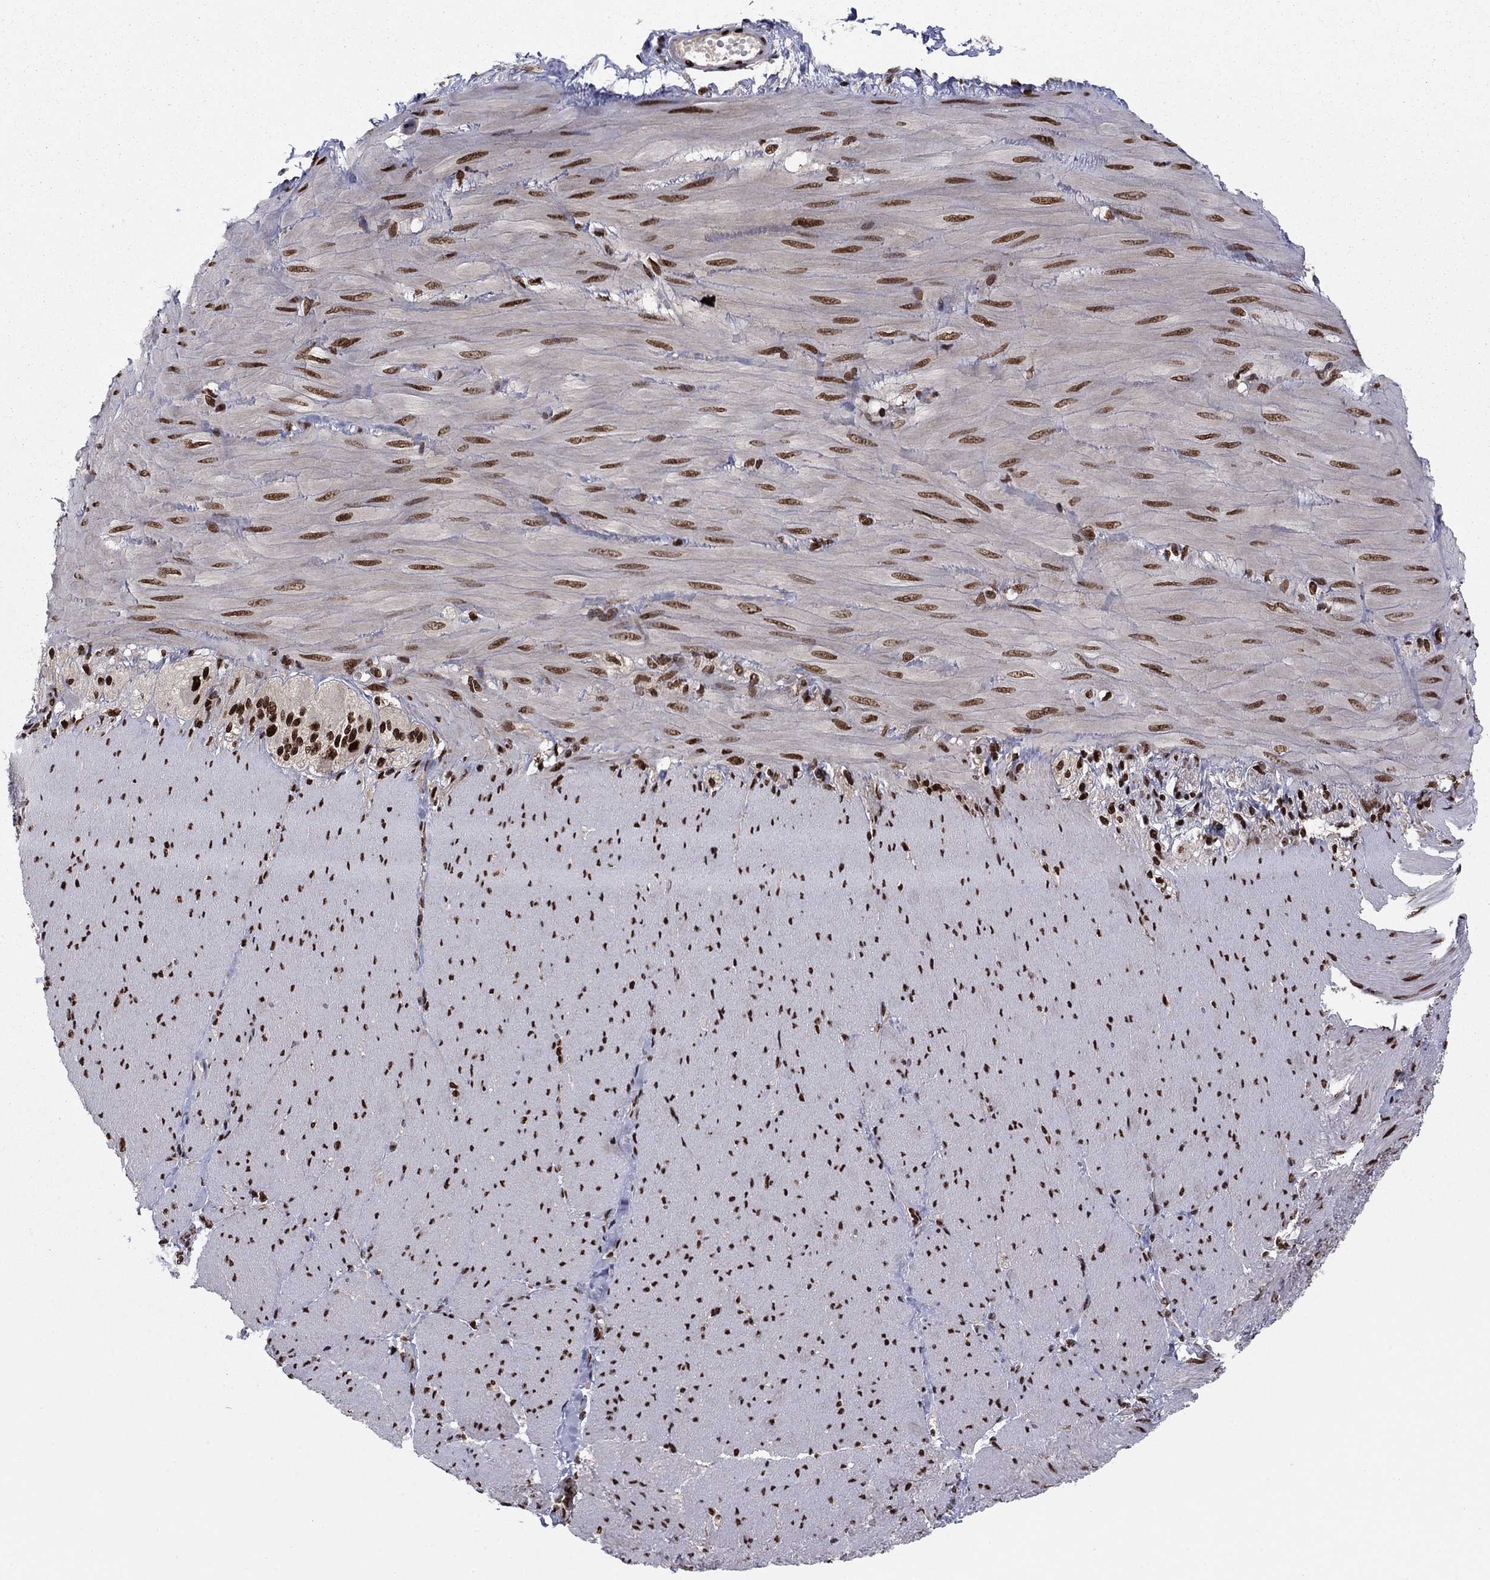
{"staining": {"intensity": "strong", "quantity": "25%-75%", "location": "nuclear"}, "tissue": "soft tissue", "cell_type": "Fibroblasts", "image_type": "normal", "snomed": [{"axis": "morphology", "description": "Normal tissue, NOS"}, {"axis": "topography", "description": "Smooth muscle"}, {"axis": "topography", "description": "Duodenum"}, {"axis": "topography", "description": "Peripheral nerve tissue"}], "caption": "Brown immunohistochemical staining in unremarkable soft tissue reveals strong nuclear staining in approximately 25%-75% of fibroblasts. The staining was performed using DAB (3,3'-diaminobenzidine) to visualize the protein expression in brown, while the nuclei were stained in blue with hematoxylin (Magnification: 20x).", "gene": "USP54", "patient": {"sex": "female", "age": 61}}